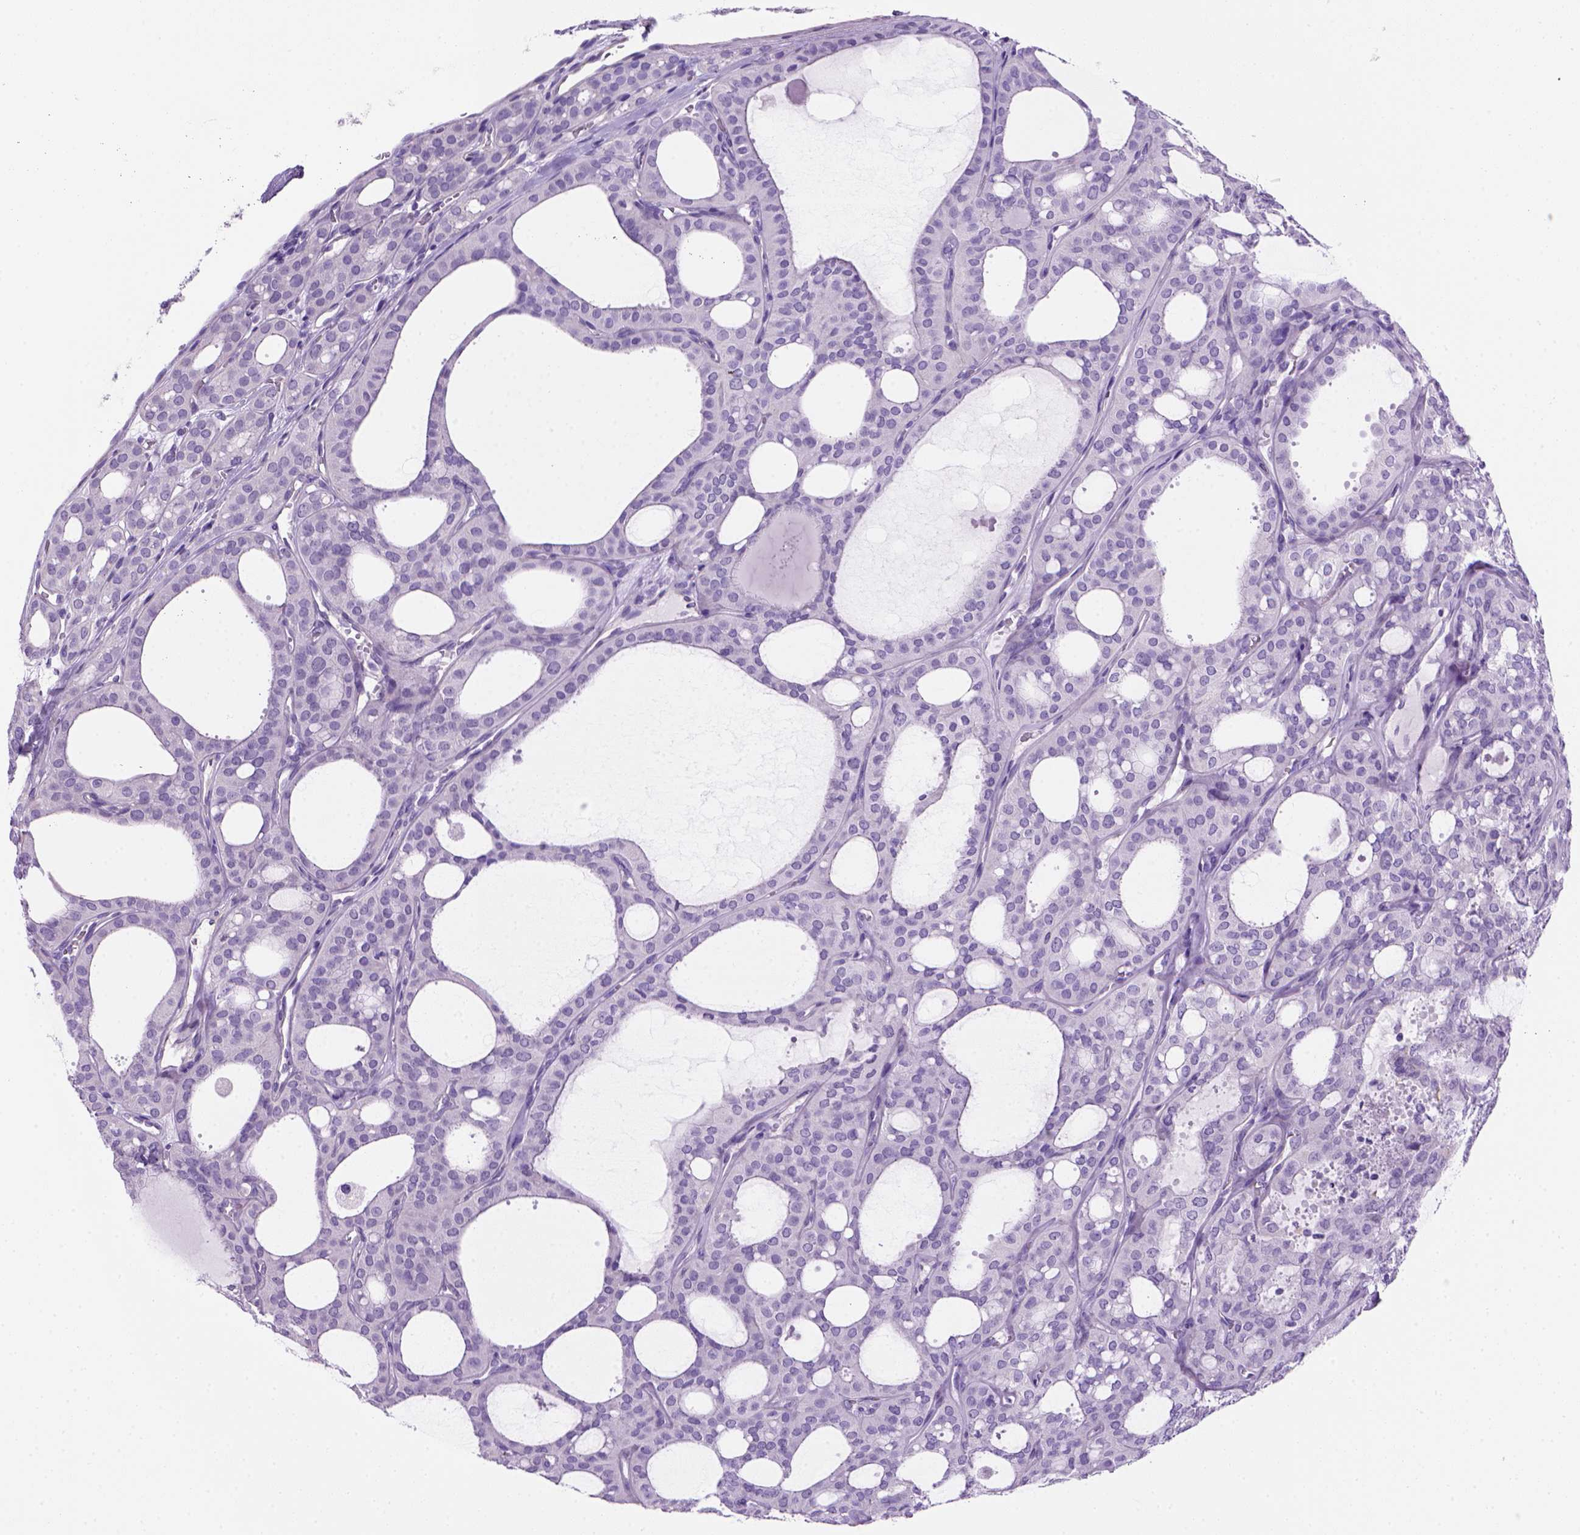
{"staining": {"intensity": "negative", "quantity": "none", "location": "none"}, "tissue": "thyroid cancer", "cell_type": "Tumor cells", "image_type": "cancer", "snomed": [{"axis": "morphology", "description": "Follicular adenoma carcinoma, NOS"}, {"axis": "topography", "description": "Thyroid gland"}], "caption": "Protein analysis of thyroid cancer (follicular adenoma carcinoma) shows no significant staining in tumor cells. (DAB (3,3'-diaminobenzidine) immunohistochemistry, high magnification).", "gene": "ARHGEF33", "patient": {"sex": "male", "age": 75}}